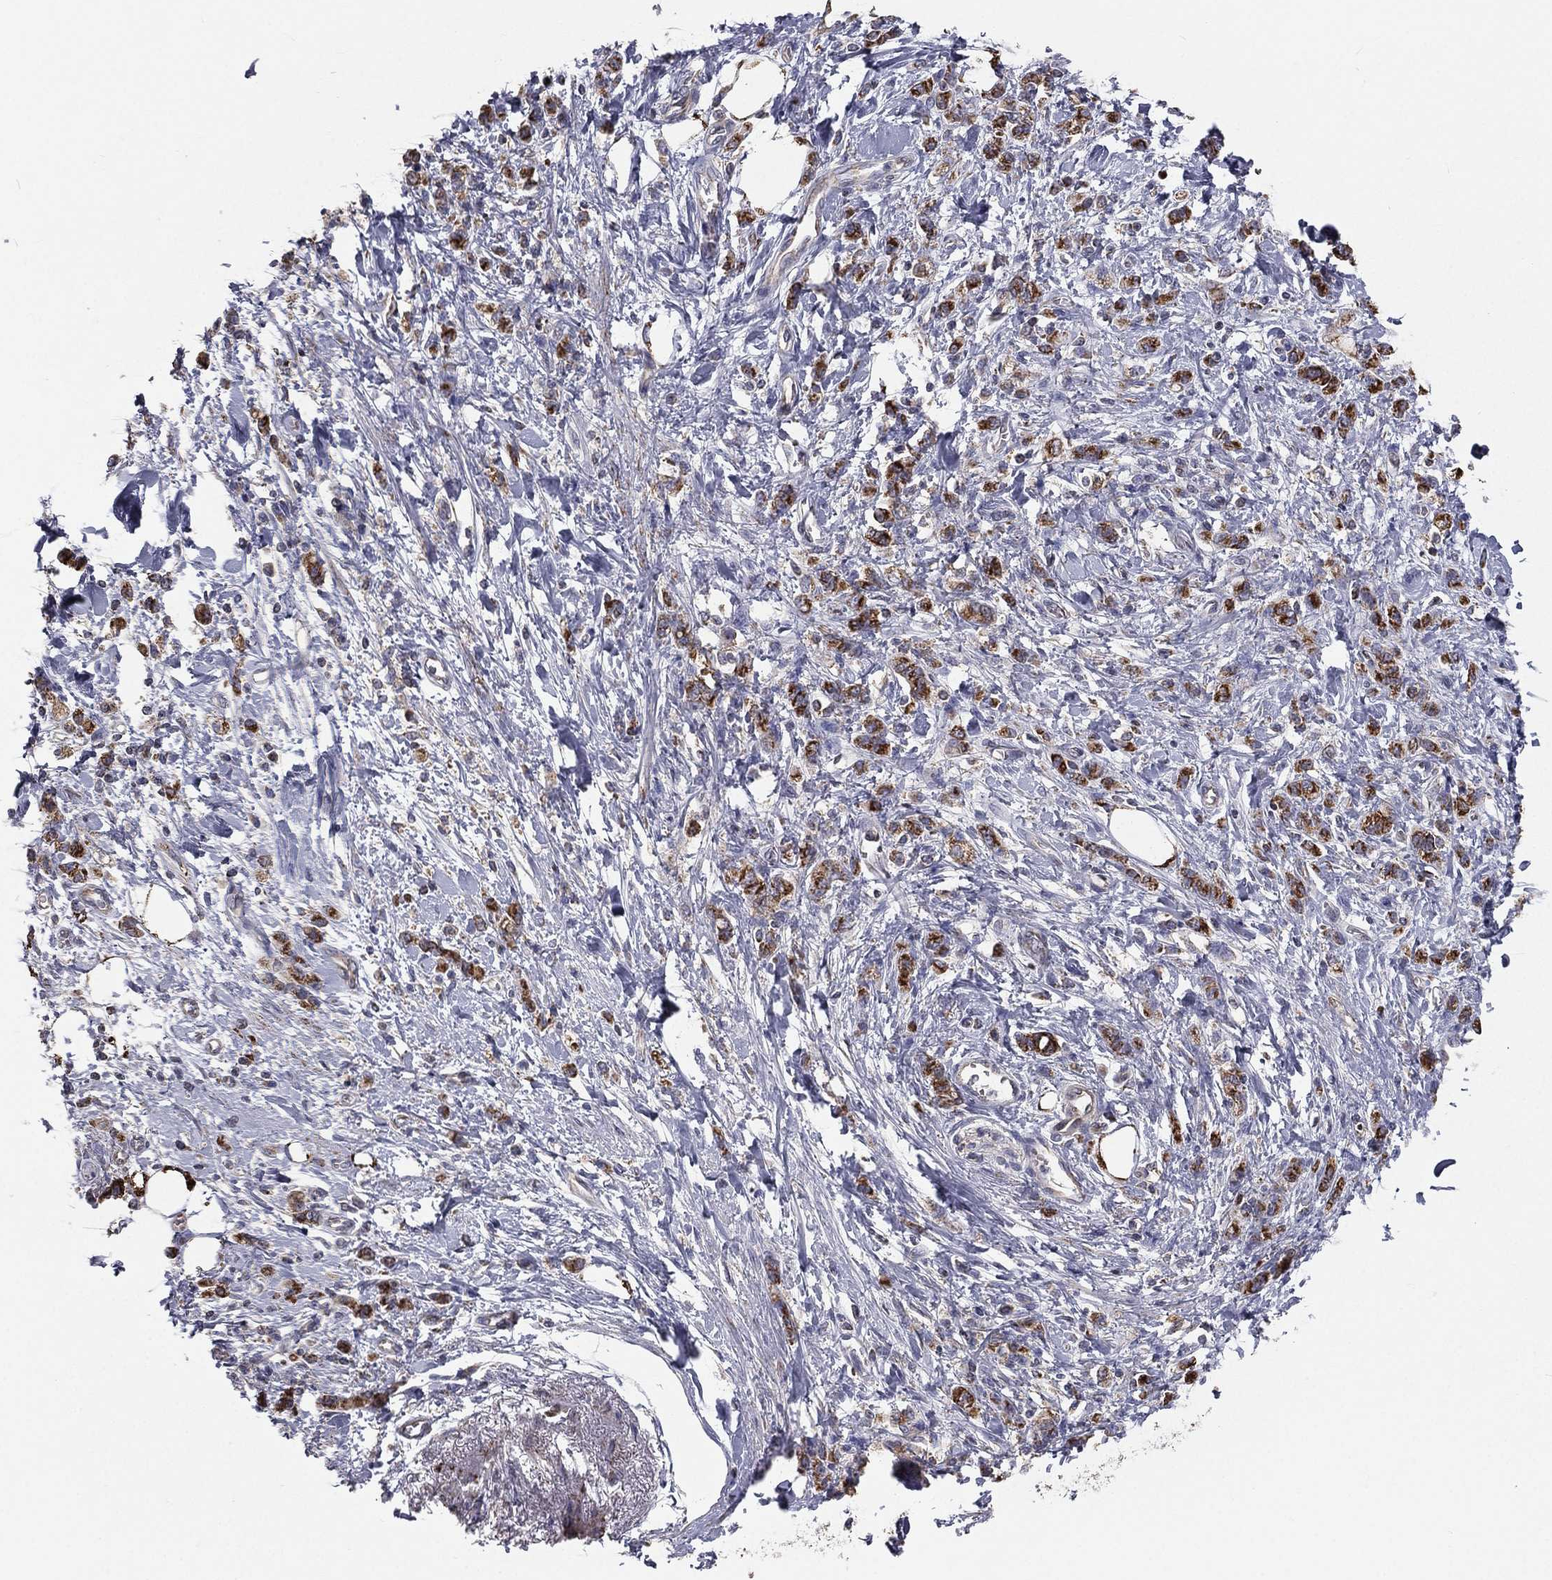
{"staining": {"intensity": "strong", "quantity": ">75%", "location": "cytoplasmic/membranous"}, "tissue": "stomach cancer", "cell_type": "Tumor cells", "image_type": "cancer", "snomed": [{"axis": "morphology", "description": "Adenocarcinoma, NOS"}, {"axis": "topography", "description": "Stomach"}], "caption": "Immunohistochemistry of human stomach cancer shows high levels of strong cytoplasmic/membranous staining in about >75% of tumor cells.", "gene": "HADH", "patient": {"sex": "male", "age": 77}}